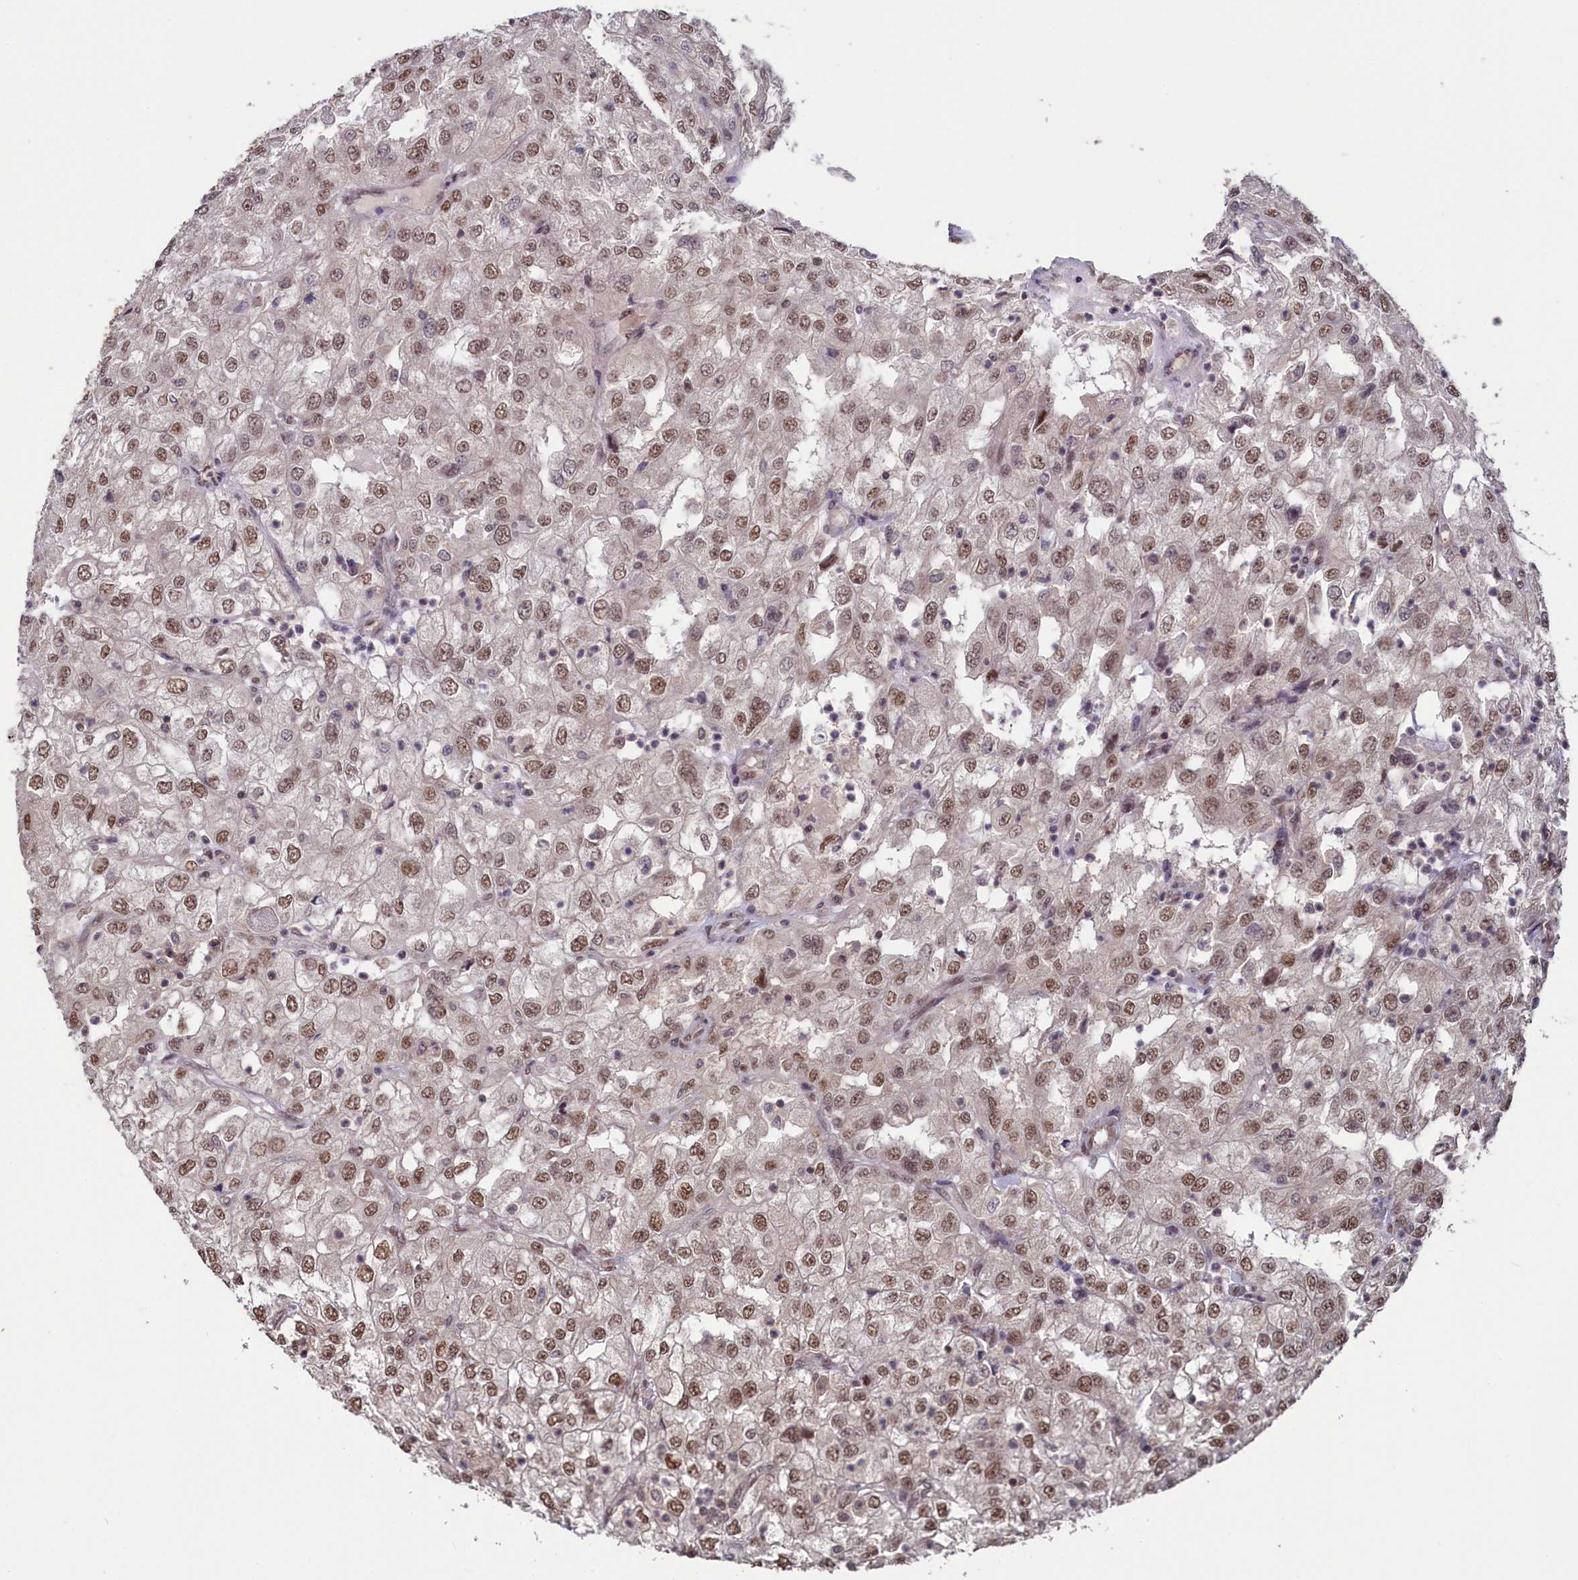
{"staining": {"intensity": "moderate", "quantity": ">75%", "location": "nuclear"}, "tissue": "renal cancer", "cell_type": "Tumor cells", "image_type": "cancer", "snomed": [{"axis": "morphology", "description": "Adenocarcinoma, NOS"}, {"axis": "topography", "description": "Kidney"}], "caption": "The photomicrograph exhibits staining of renal cancer (adenocarcinoma), revealing moderate nuclear protein positivity (brown color) within tumor cells.", "gene": "NAE1", "patient": {"sex": "female", "age": 54}}